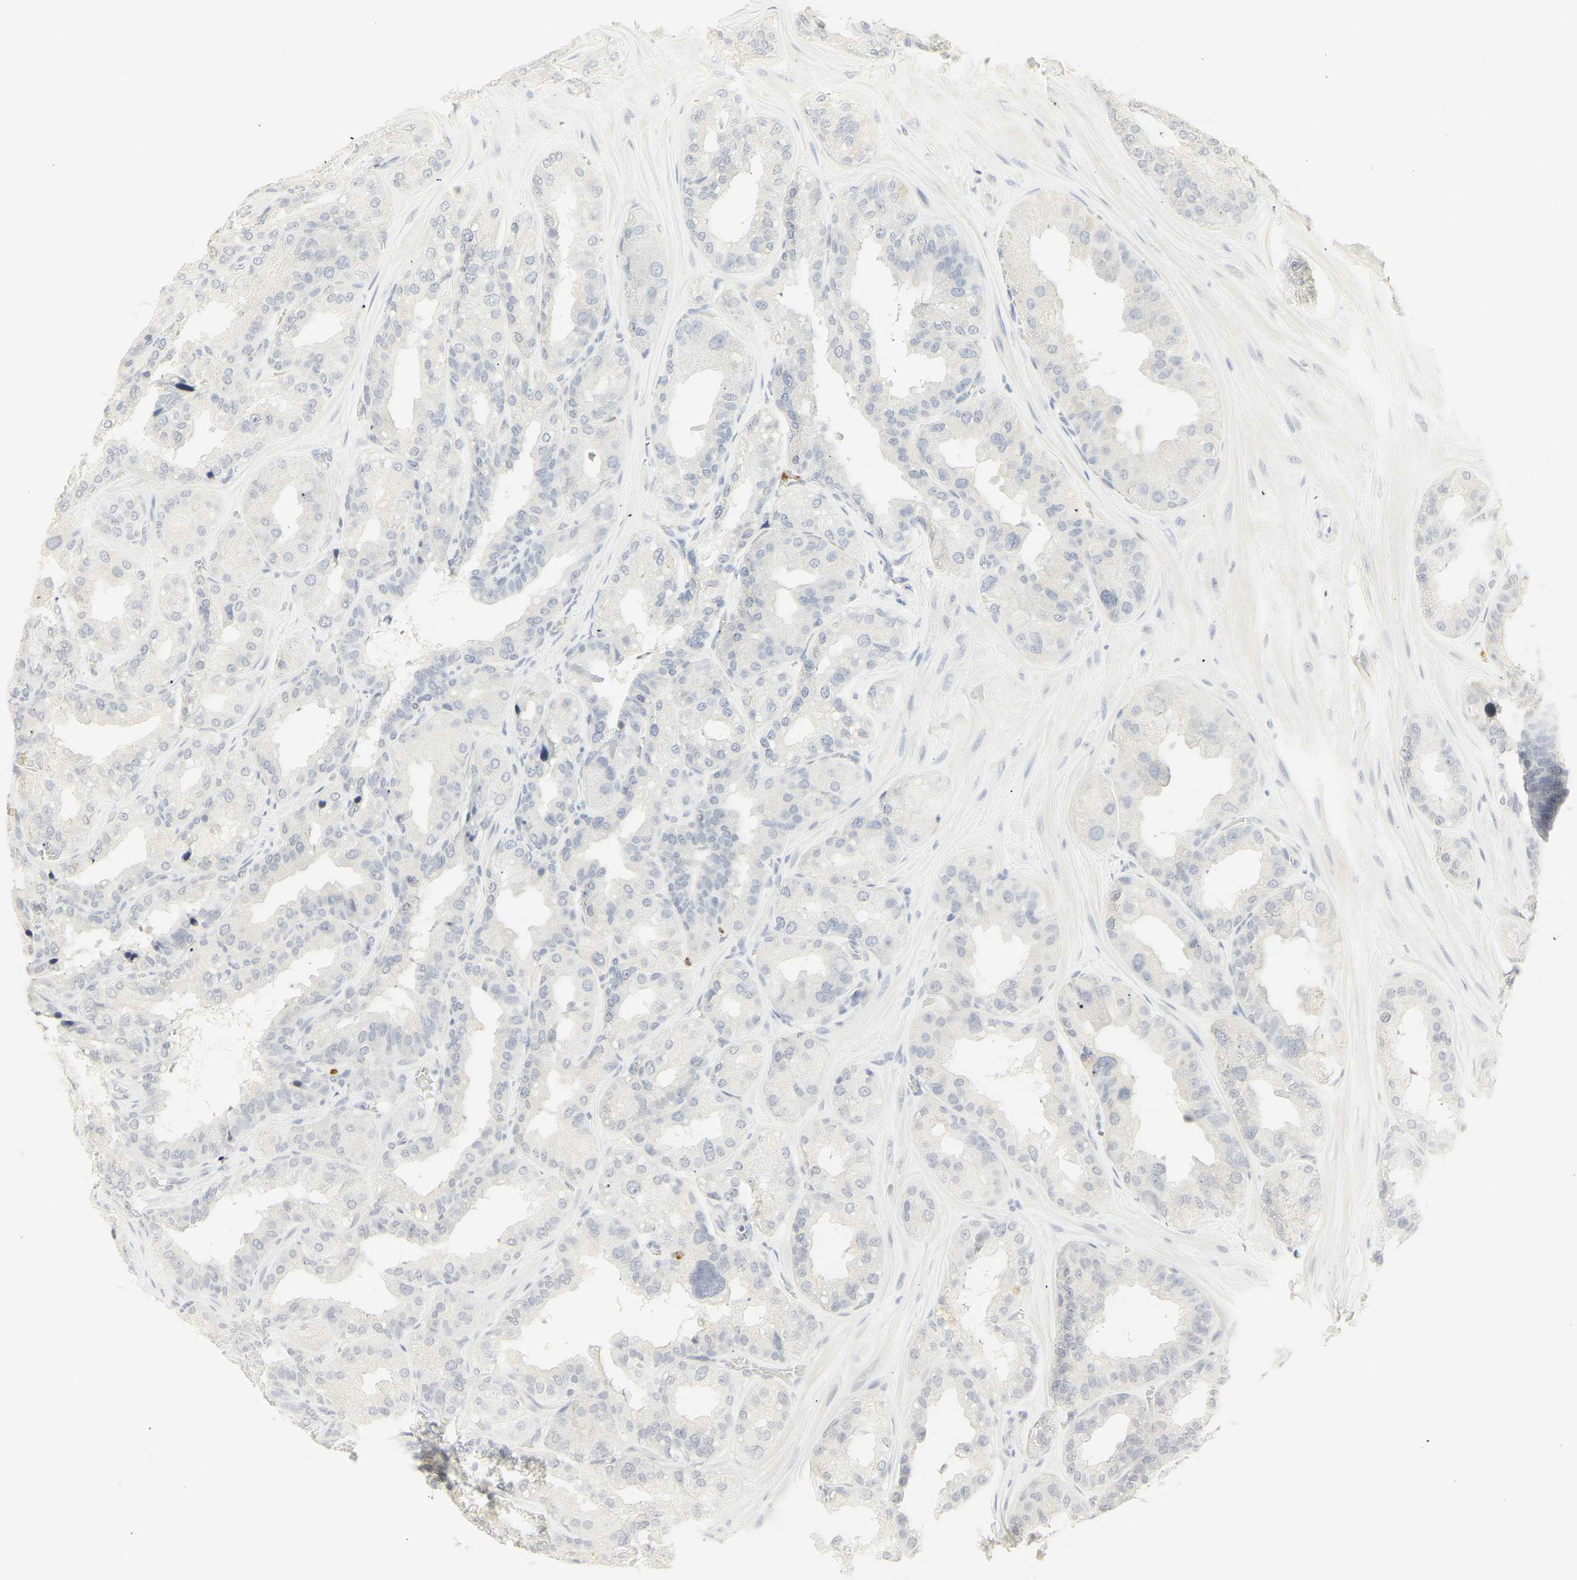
{"staining": {"intensity": "negative", "quantity": "none", "location": "none"}, "tissue": "seminal vesicle", "cell_type": "Glandular cells", "image_type": "normal", "snomed": [{"axis": "morphology", "description": "Normal tissue, NOS"}, {"axis": "topography", "description": "Prostate"}, {"axis": "topography", "description": "Seminal veicle"}], "caption": "DAB immunohistochemical staining of normal human seminal vesicle displays no significant staining in glandular cells.", "gene": "MPO", "patient": {"sex": "male", "age": 51}}